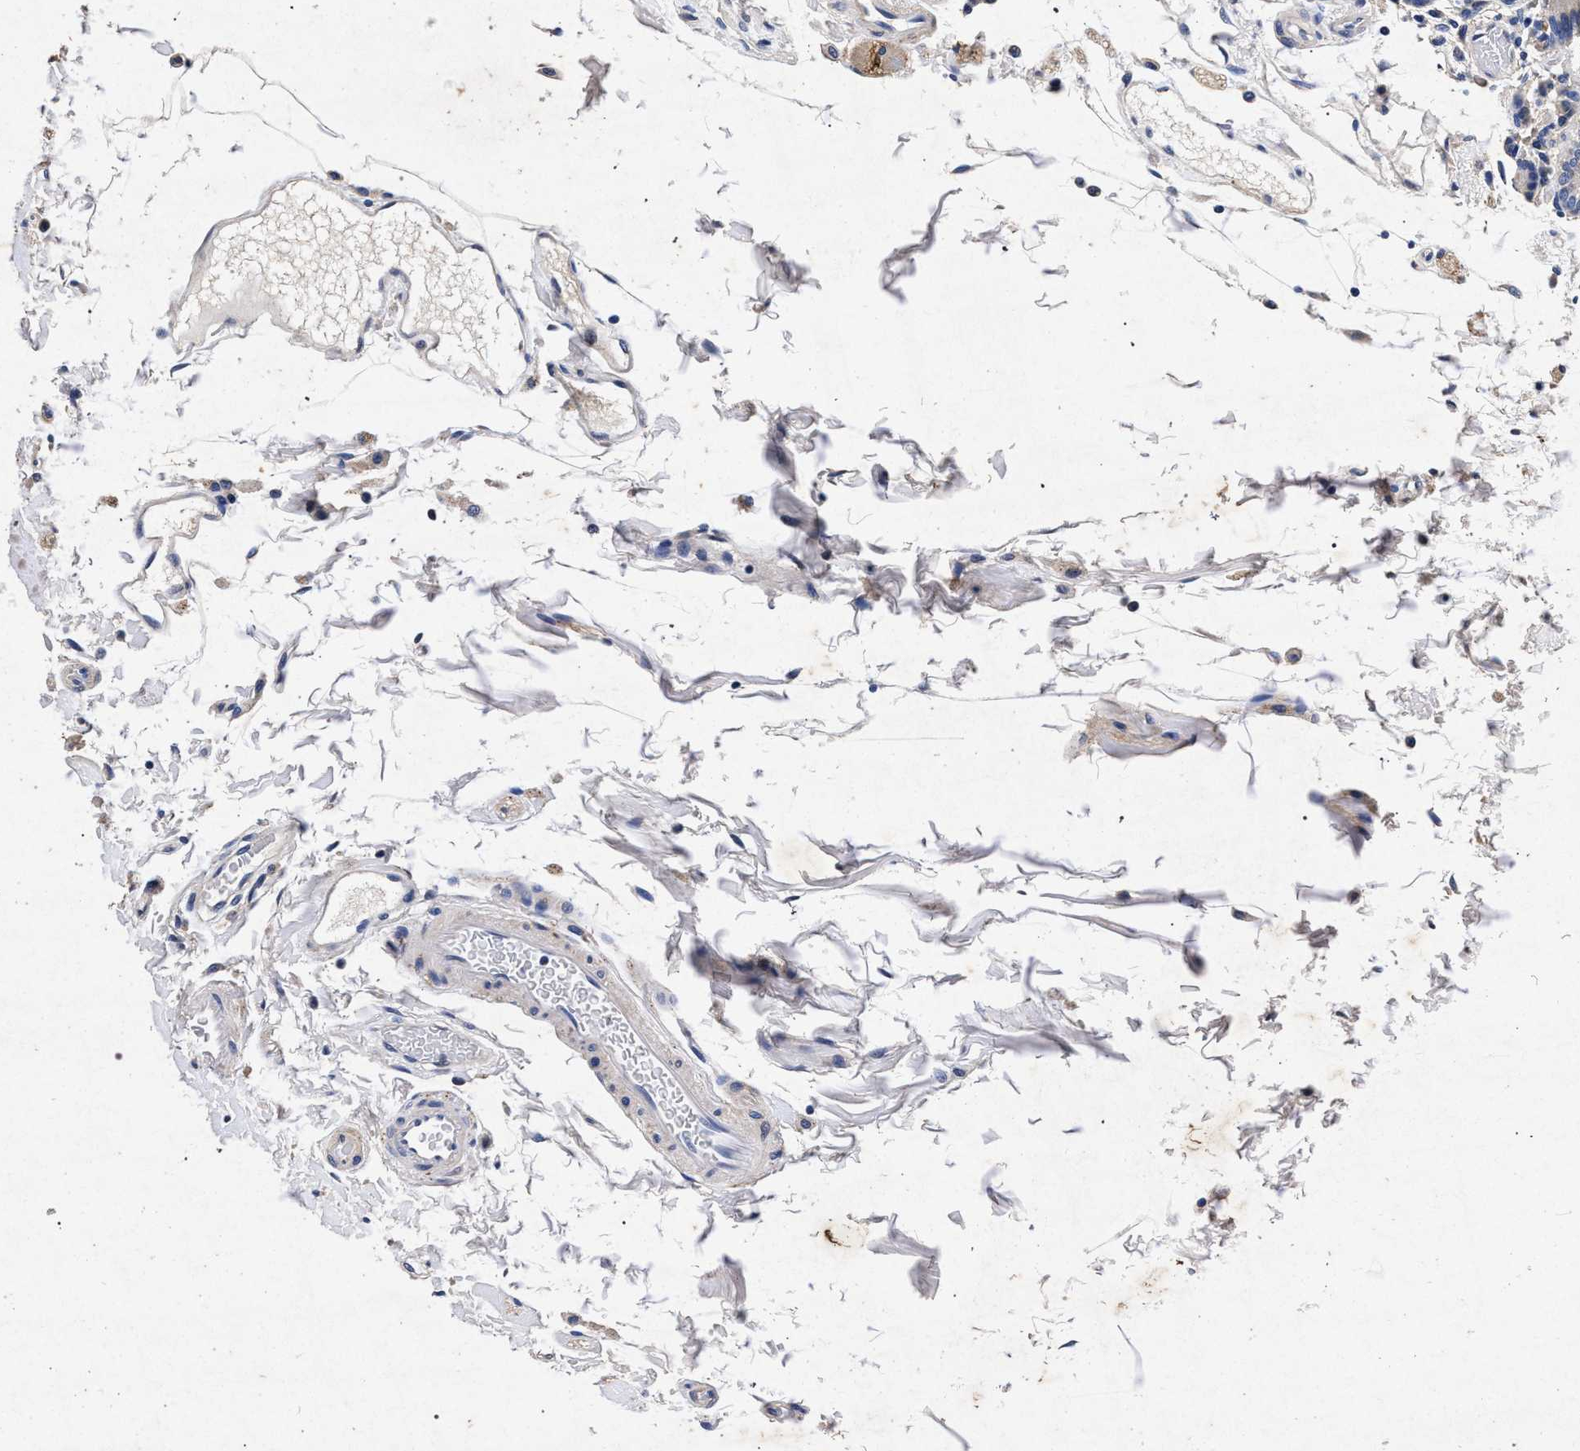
{"staining": {"intensity": "strong", "quantity": "<25%", "location": "cytoplasmic/membranous"}, "tissue": "duodenum", "cell_type": "Glandular cells", "image_type": "normal", "snomed": [{"axis": "morphology", "description": "Normal tissue, NOS"}, {"axis": "topography", "description": "Small intestine, NOS"}], "caption": "Brown immunohistochemical staining in normal human duodenum reveals strong cytoplasmic/membranous expression in approximately <25% of glandular cells. Using DAB (3,3'-diaminobenzidine) (brown) and hematoxylin (blue) stains, captured at high magnification using brightfield microscopy.", "gene": "ATP1A2", "patient": {"sex": "female", "age": 71}}